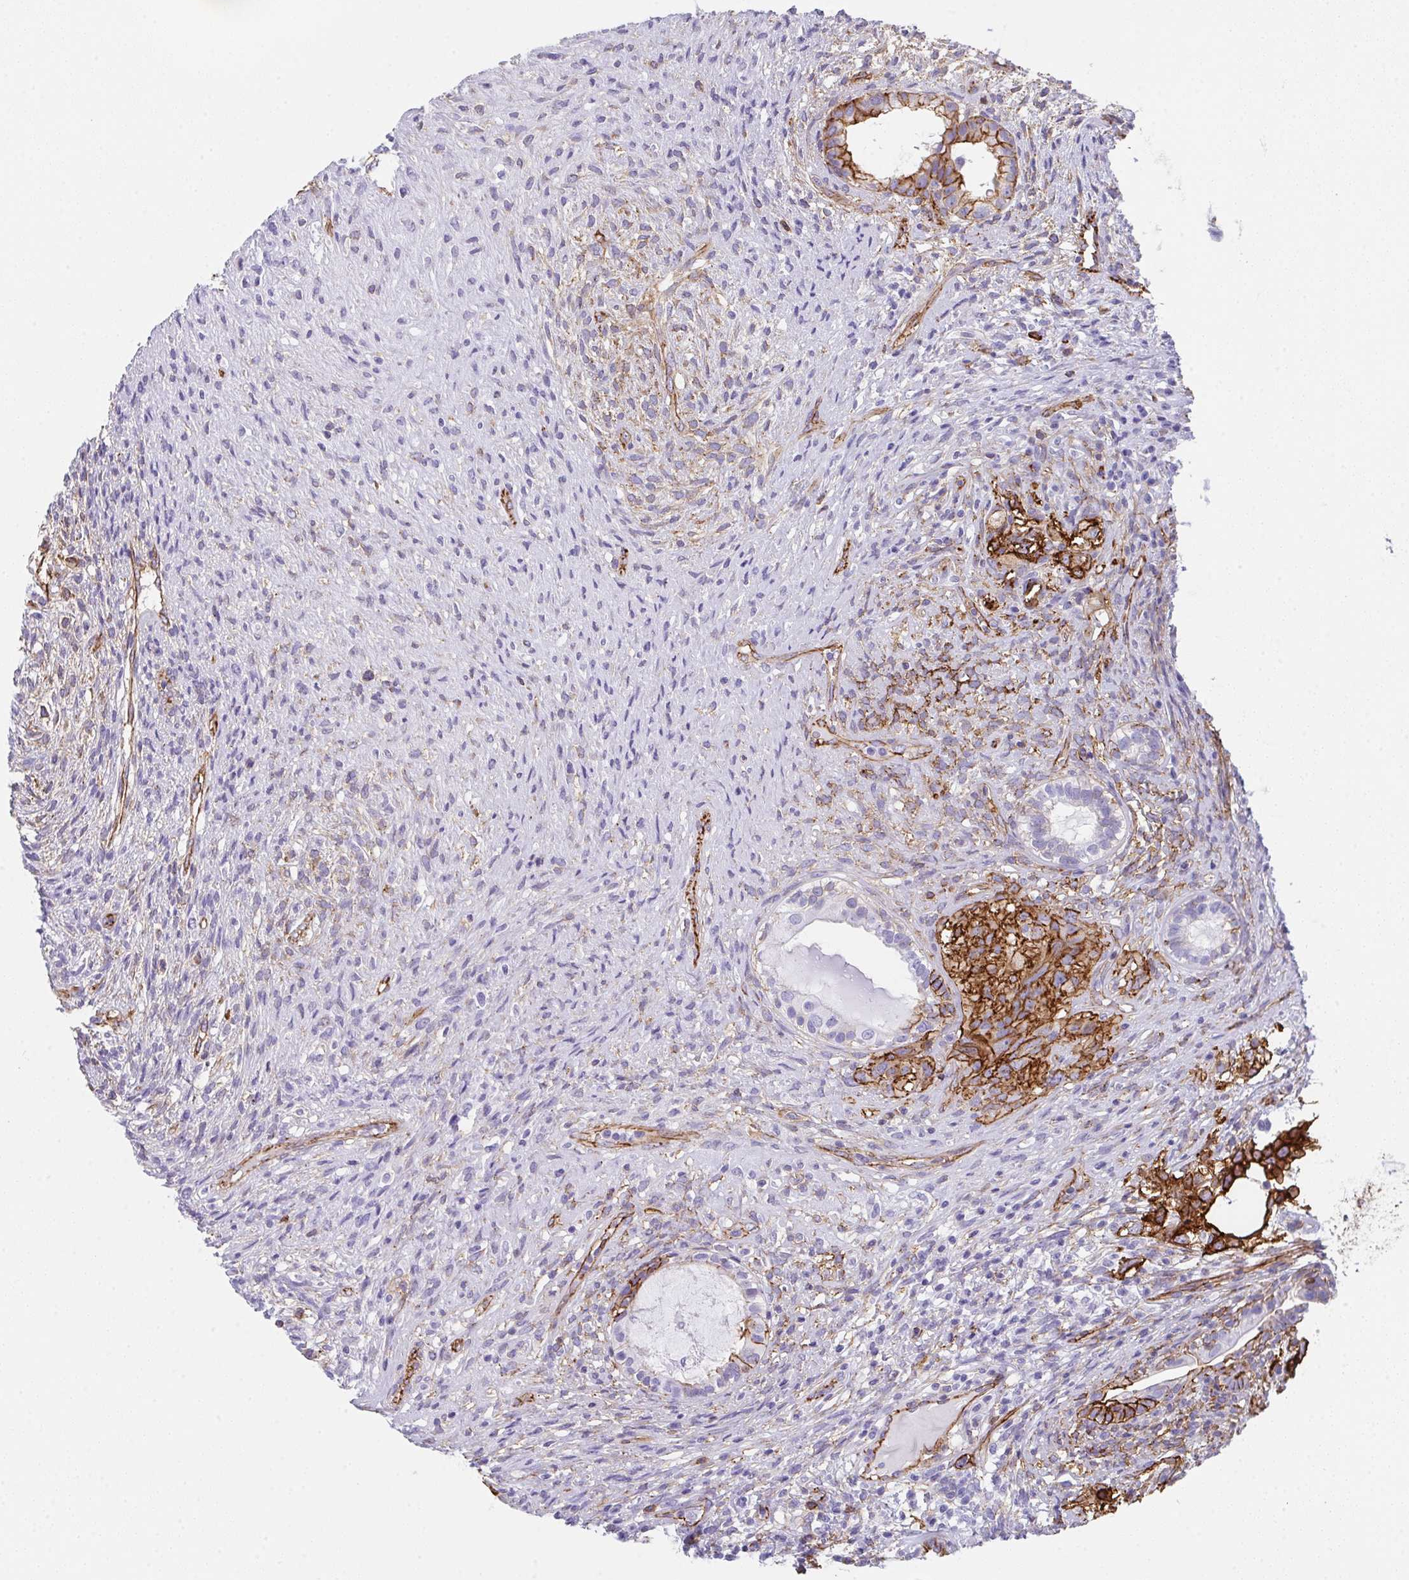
{"staining": {"intensity": "strong", "quantity": ">75%", "location": "cytoplasmic/membranous"}, "tissue": "testis cancer", "cell_type": "Tumor cells", "image_type": "cancer", "snomed": [{"axis": "morphology", "description": "Seminoma, NOS"}, {"axis": "morphology", "description": "Carcinoma, Embryonal, NOS"}, {"axis": "topography", "description": "Testis"}], "caption": "Protein analysis of seminoma (testis) tissue demonstrates strong cytoplasmic/membranous positivity in about >75% of tumor cells.", "gene": "DBN1", "patient": {"sex": "male", "age": 41}}